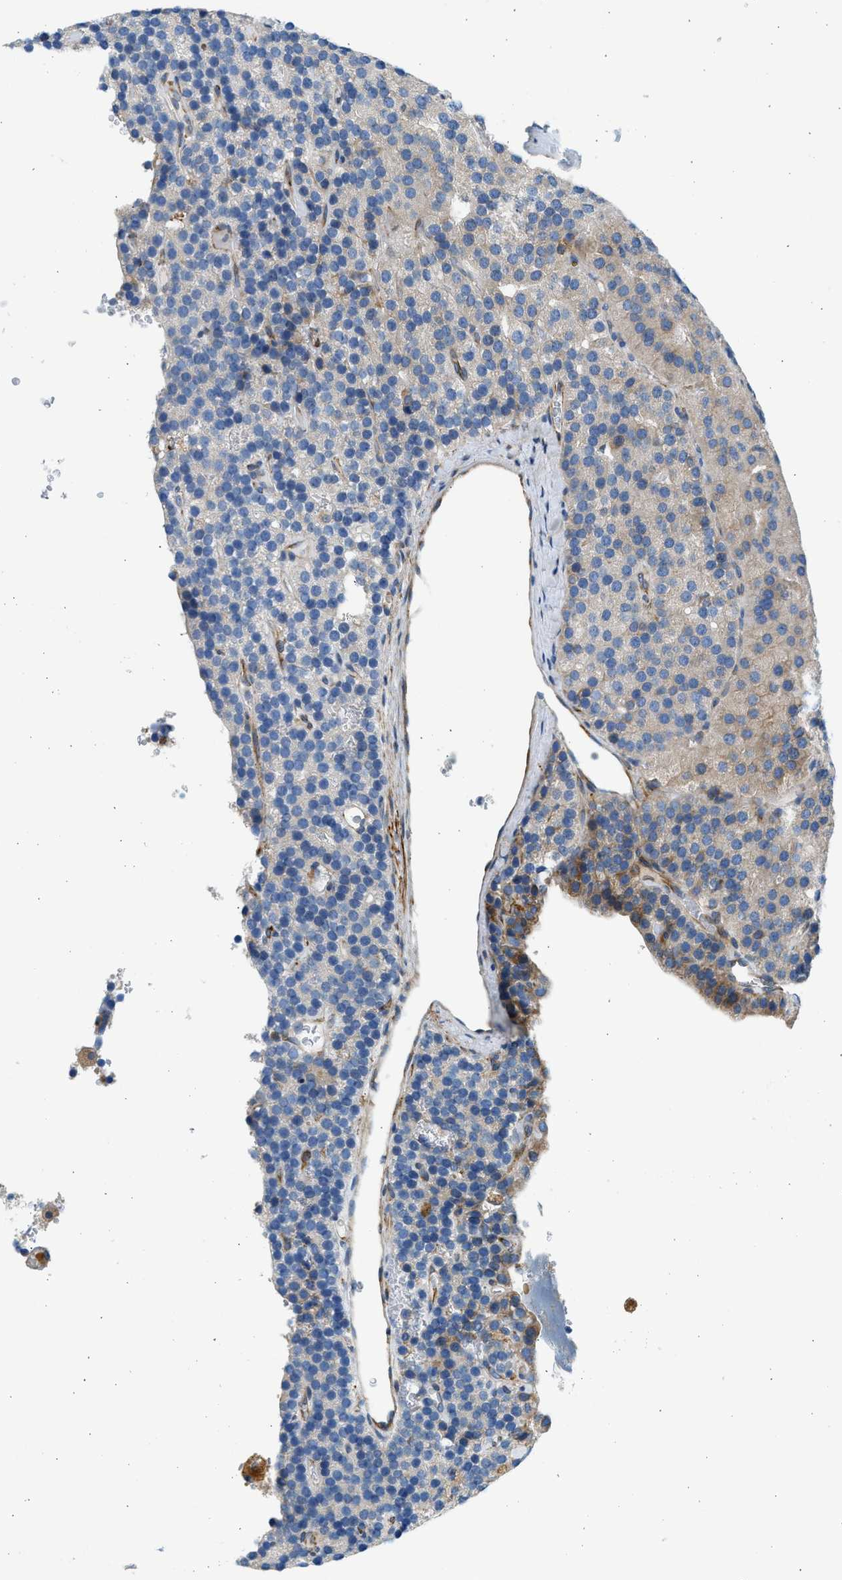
{"staining": {"intensity": "weak", "quantity": "<25%", "location": "cytoplasmic/membranous"}, "tissue": "parathyroid gland", "cell_type": "Glandular cells", "image_type": "normal", "snomed": [{"axis": "morphology", "description": "Normal tissue, NOS"}, {"axis": "morphology", "description": "Adenoma, NOS"}, {"axis": "topography", "description": "Parathyroid gland"}], "caption": "This is a histopathology image of IHC staining of benign parathyroid gland, which shows no expression in glandular cells.", "gene": "CNTN6", "patient": {"sex": "female", "age": 86}}